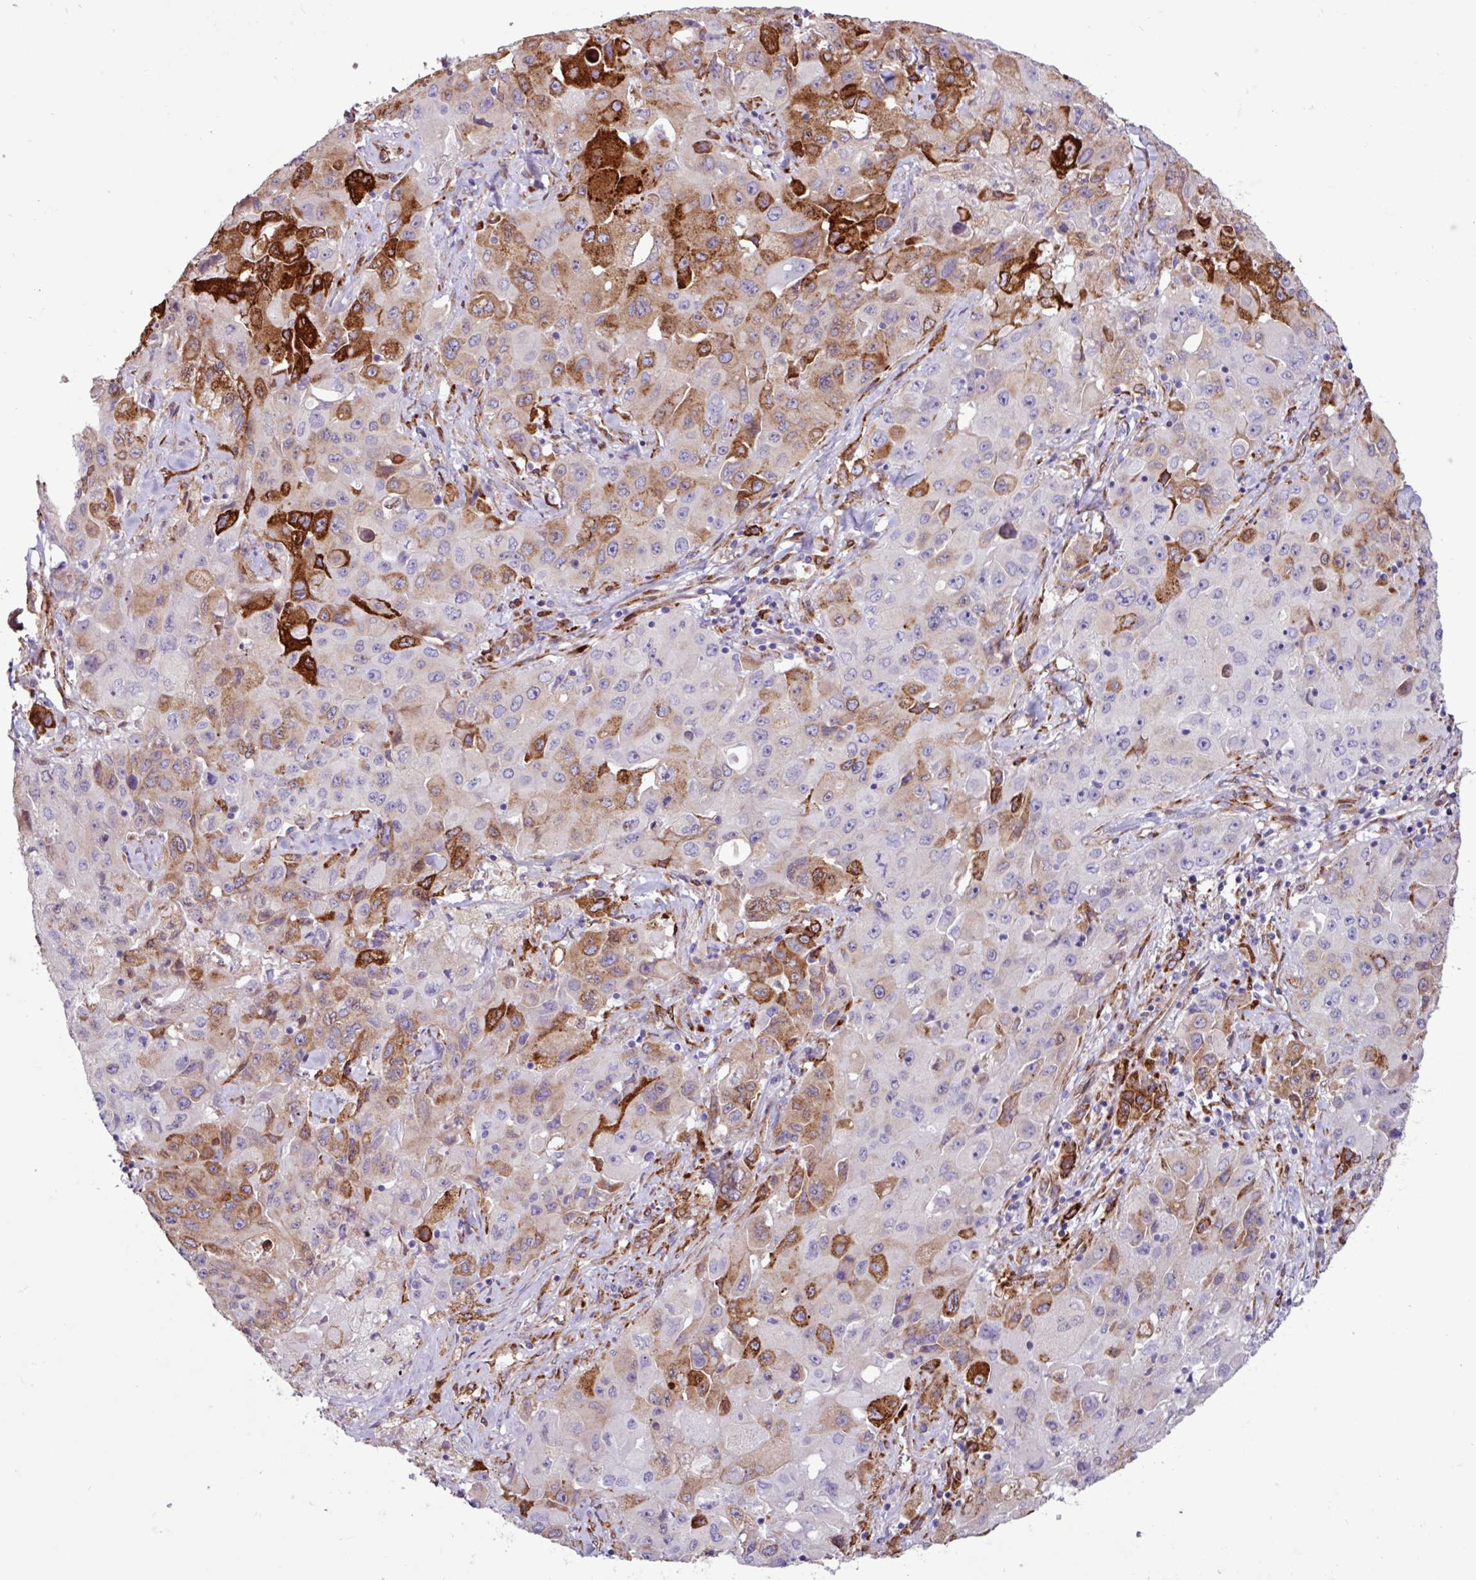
{"staining": {"intensity": "strong", "quantity": "<25%", "location": "cytoplasmic/membranous"}, "tissue": "lung cancer", "cell_type": "Tumor cells", "image_type": "cancer", "snomed": [{"axis": "morphology", "description": "Squamous cell carcinoma, NOS"}, {"axis": "topography", "description": "Lung"}], "caption": "DAB immunohistochemical staining of lung cancer exhibits strong cytoplasmic/membranous protein staining in about <25% of tumor cells.", "gene": "PPP1R35", "patient": {"sex": "male", "age": 63}}